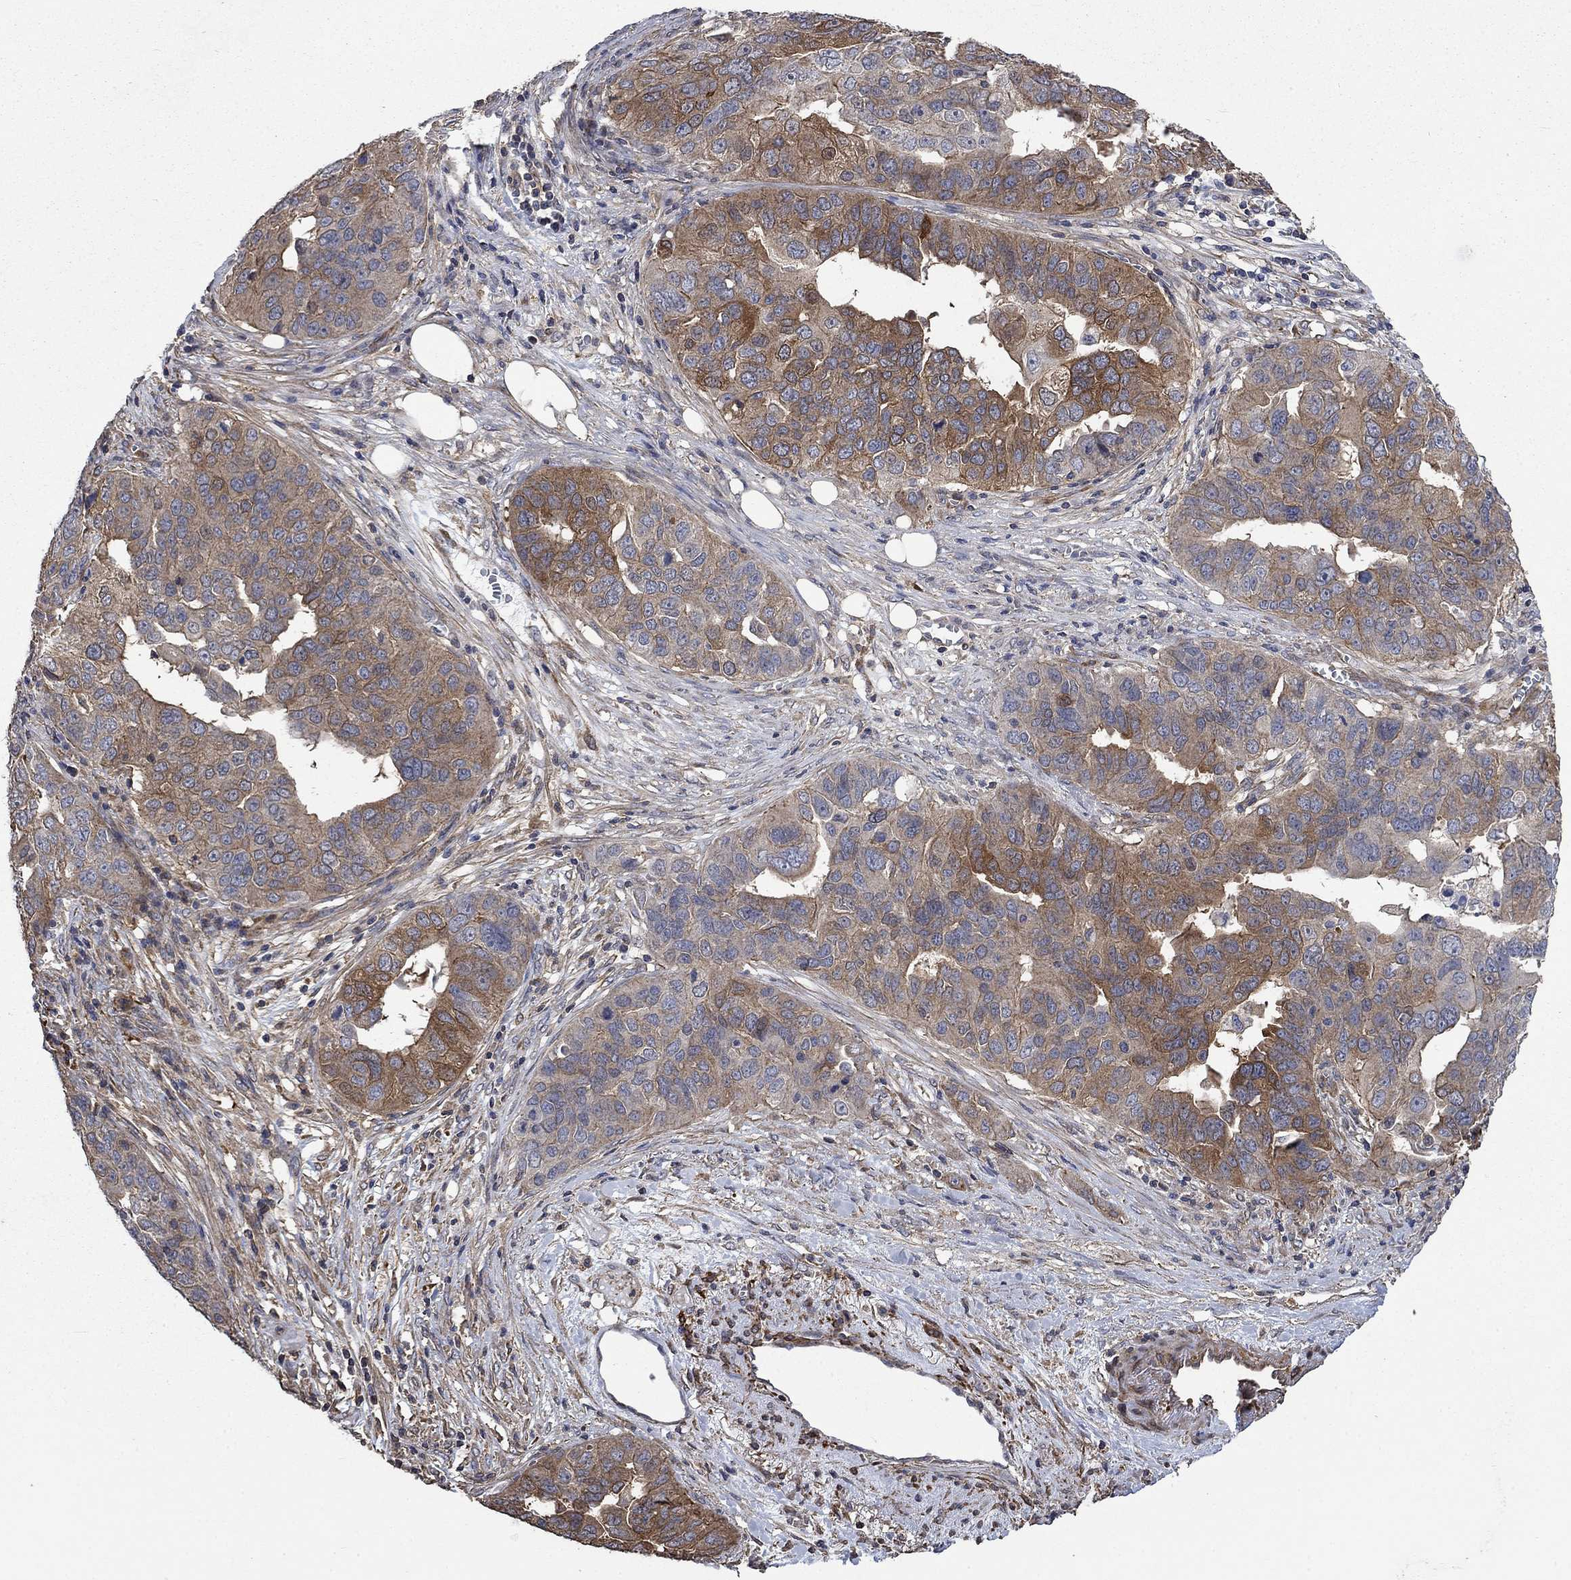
{"staining": {"intensity": "moderate", "quantity": "<25%", "location": "cytoplasmic/membranous"}, "tissue": "ovarian cancer", "cell_type": "Tumor cells", "image_type": "cancer", "snomed": [{"axis": "morphology", "description": "Carcinoma, endometroid"}, {"axis": "topography", "description": "Soft tissue"}, {"axis": "topography", "description": "Ovary"}], "caption": "A histopathology image of endometroid carcinoma (ovarian) stained for a protein displays moderate cytoplasmic/membranous brown staining in tumor cells.", "gene": "PDE3A", "patient": {"sex": "female", "age": 52}}